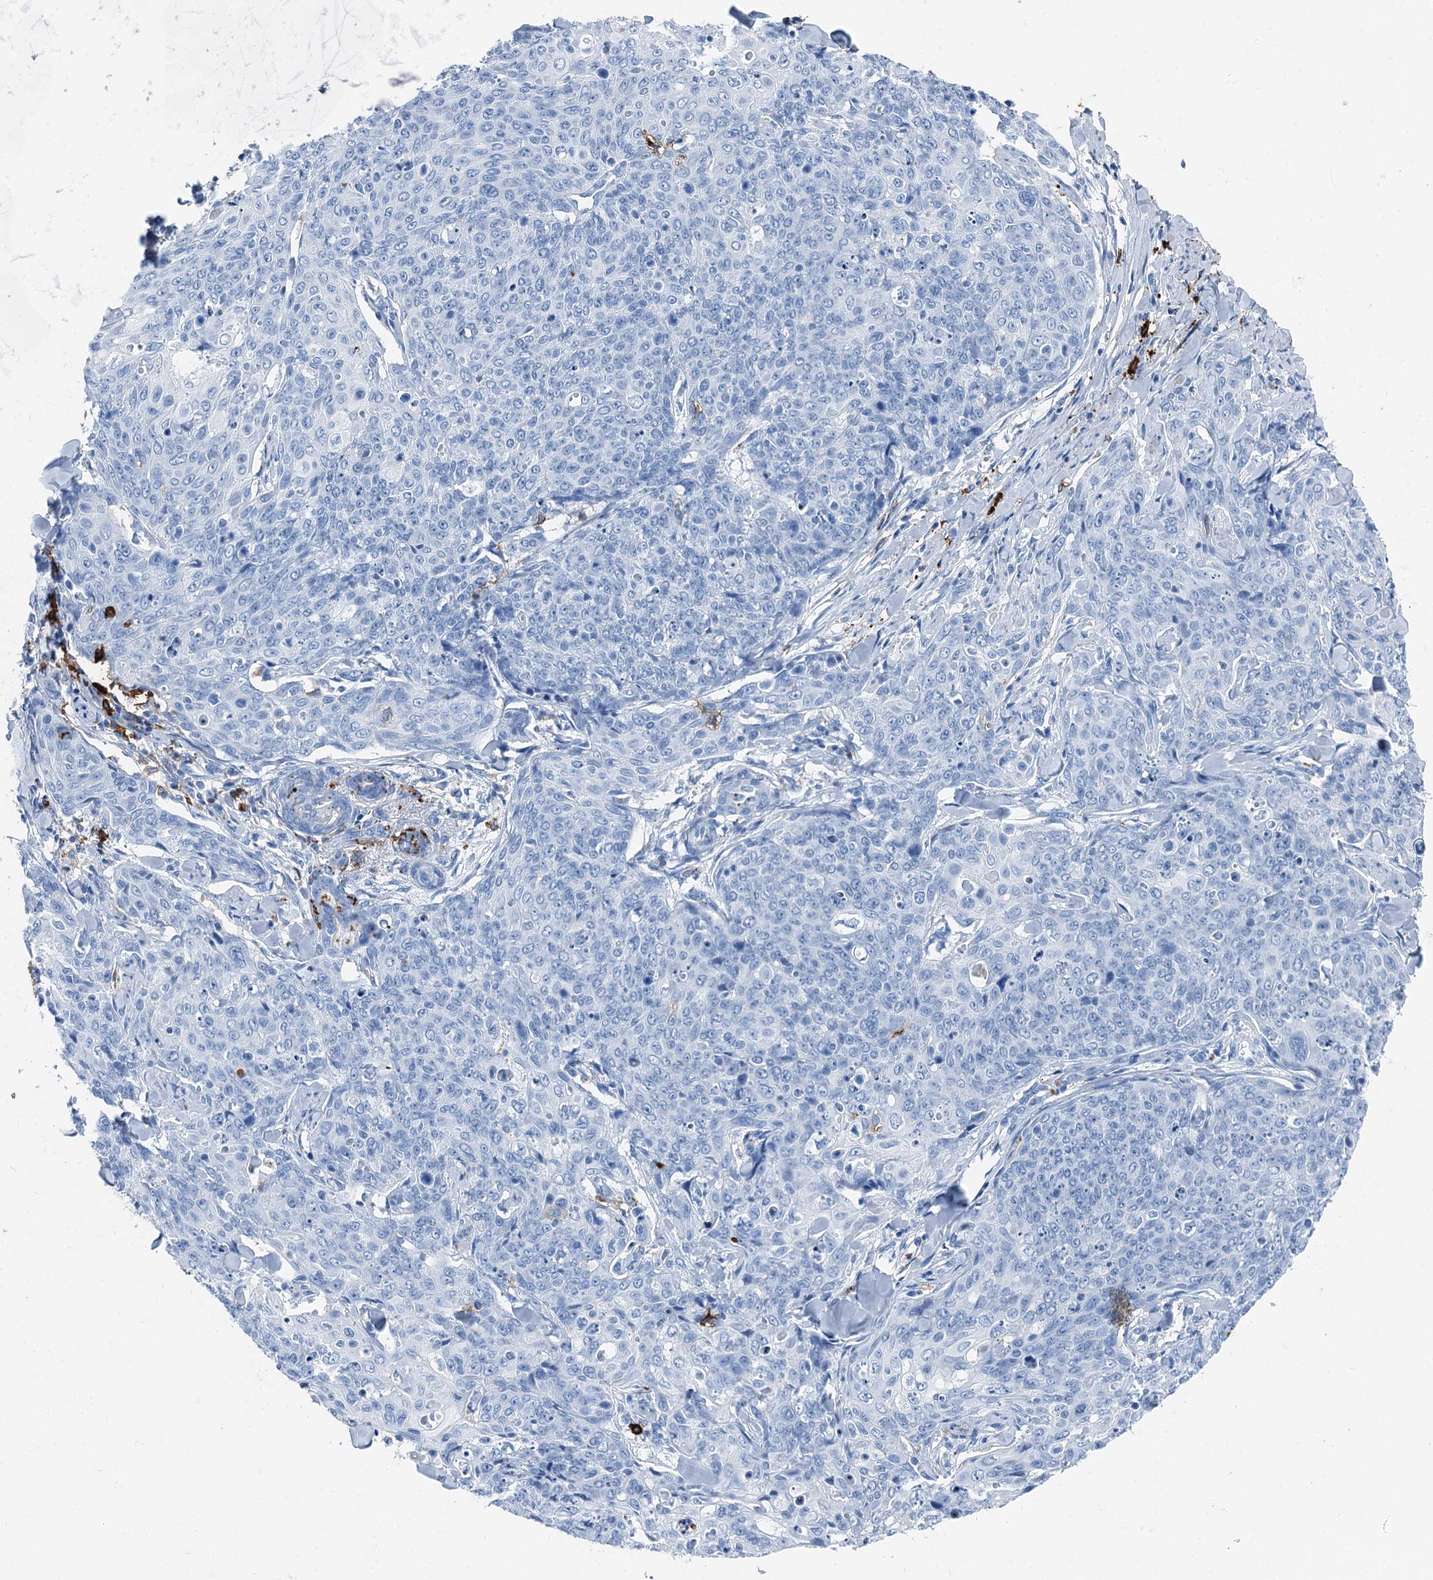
{"staining": {"intensity": "negative", "quantity": "none", "location": "none"}, "tissue": "skin cancer", "cell_type": "Tumor cells", "image_type": "cancer", "snomed": [{"axis": "morphology", "description": "Squamous cell carcinoma, NOS"}, {"axis": "topography", "description": "Skin"}, {"axis": "topography", "description": "Vulva"}], "caption": "Tumor cells are negative for brown protein staining in skin squamous cell carcinoma.", "gene": "PLAC8", "patient": {"sex": "female", "age": 85}}